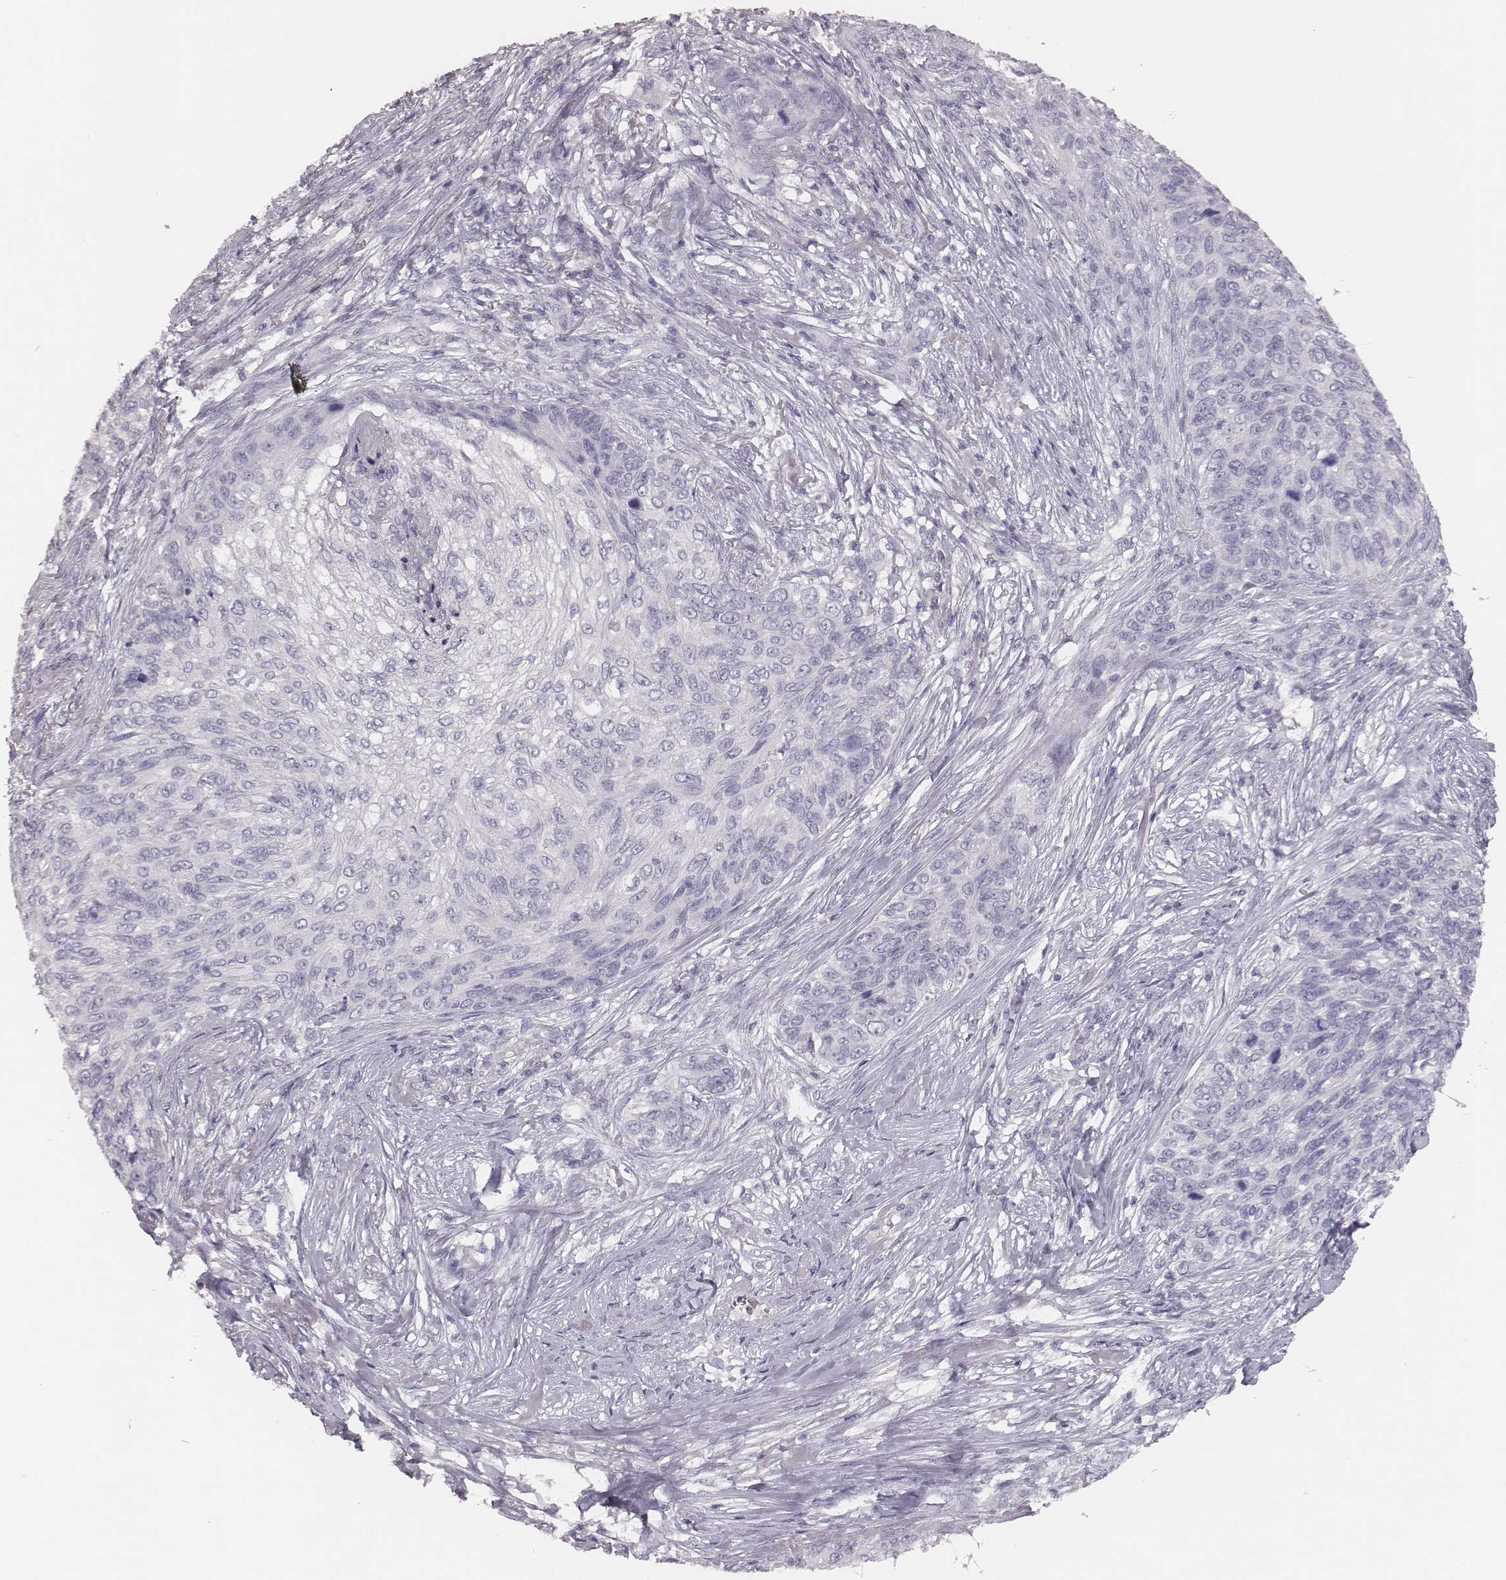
{"staining": {"intensity": "negative", "quantity": "none", "location": "none"}, "tissue": "skin cancer", "cell_type": "Tumor cells", "image_type": "cancer", "snomed": [{"axis": "morphology", "description": "Squamous cell carcinoma, NOS"}, {"axis": "topography", "description": "Skin"}], "caption": "This is an IHC image of skin cancer. There is no staining in tumor cells.", "gene": "MYH6", "patient": {"sex": "male", "age": 92}}